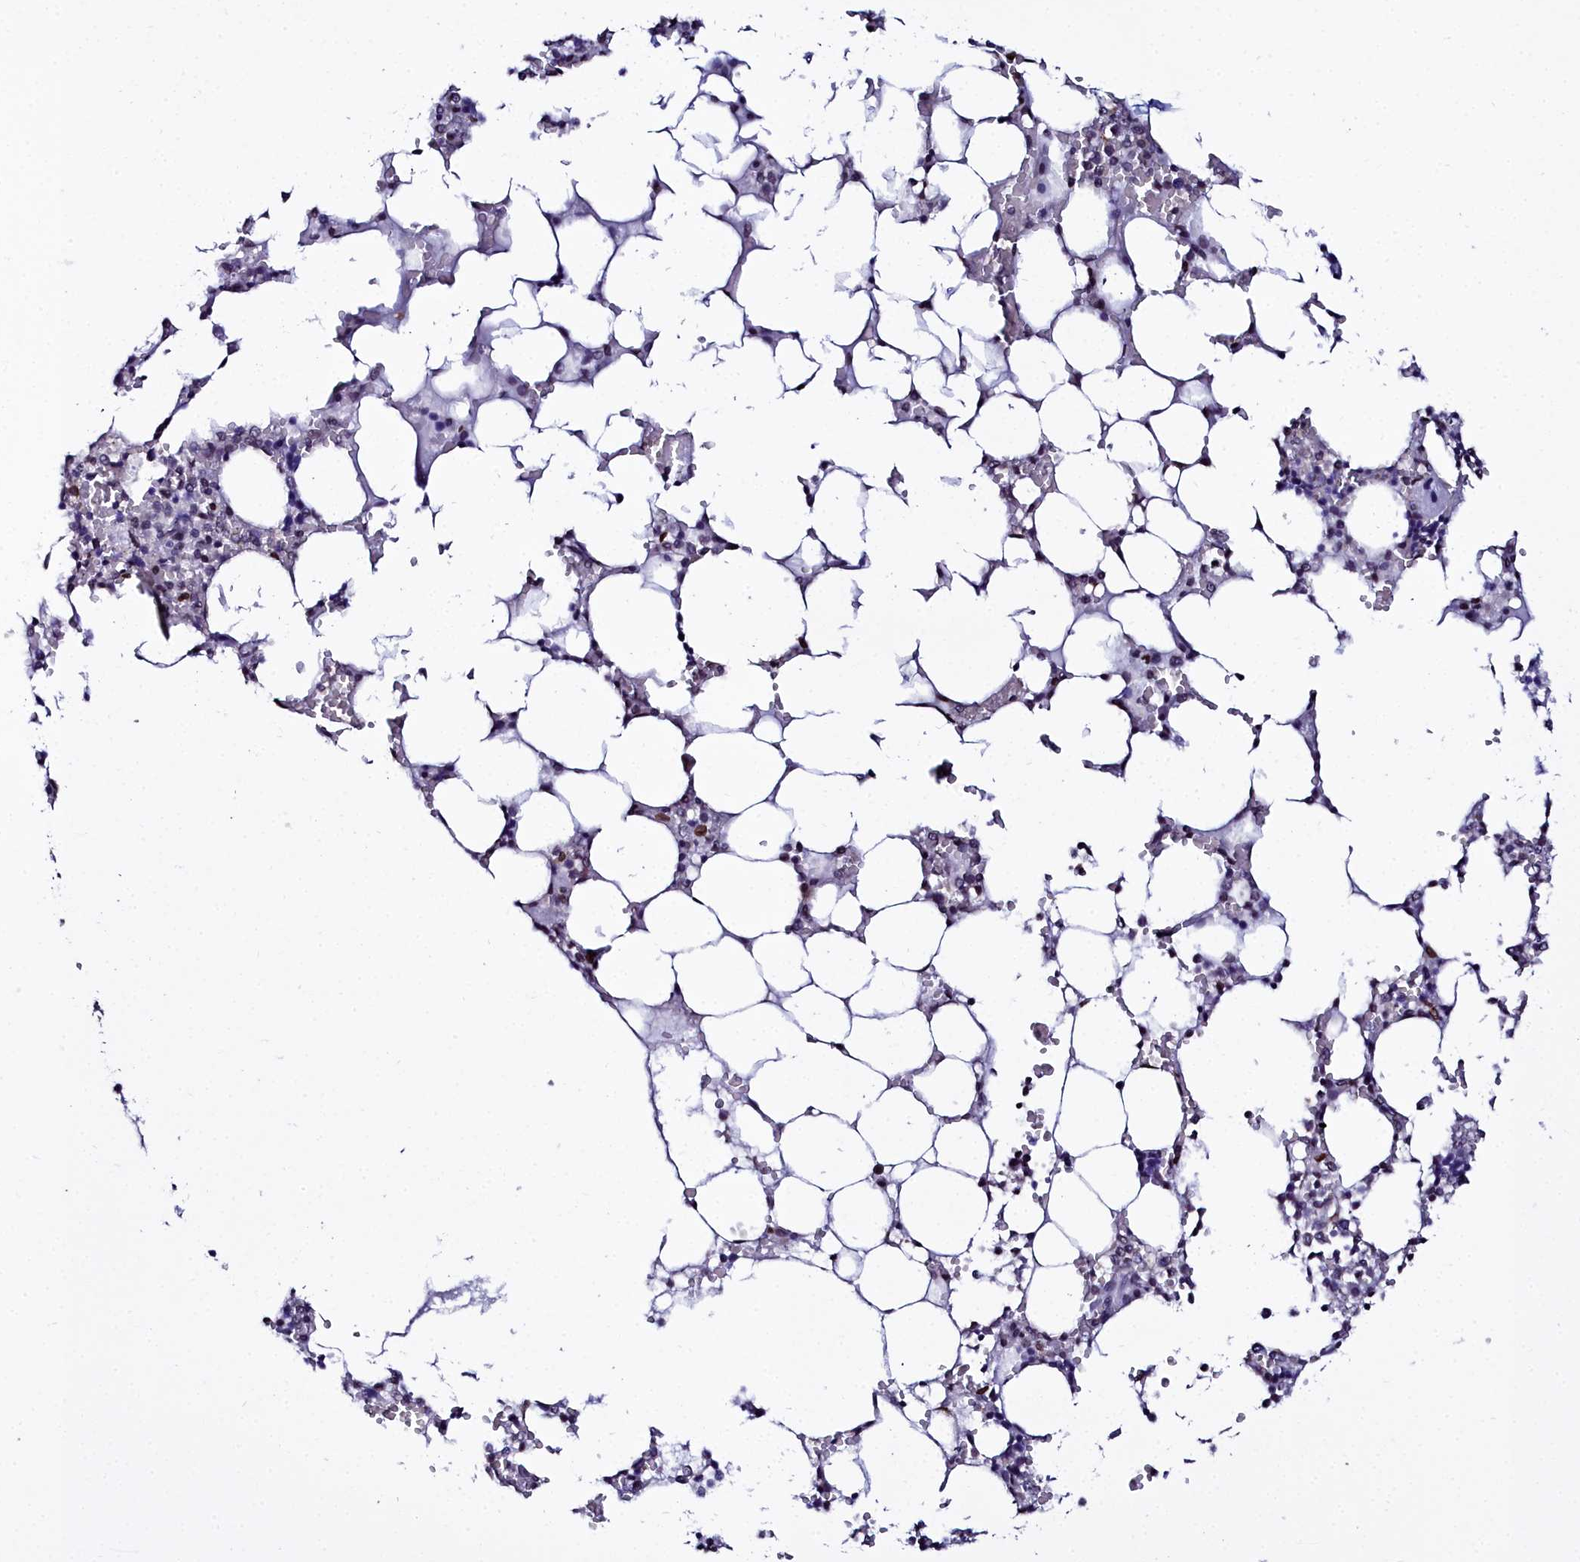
{"staining": {"intensity": "moderate", "quantity": "<25%", "location": "nuclear"}, "tissue": "bone marrow", "cell_type": "Hematopoietic cells", "image_type": "normal", "snomed": [{"axis": "morphology", "description": "Normal tissue, NOS"}, {"axis": "topography", "description": "Bone marrow"}], "caption": "Immunohistochemical staining of benign bone marrow demonstrates moderate nuclear protein positivity in approximately <25% of hematopoietic cells. (DAB (3,3'-diaminobenzidine) IHC with brightfield microscopy, high magnification).", "gene": "CCDC97", "patient": {"sex": "male", "age": 64}}